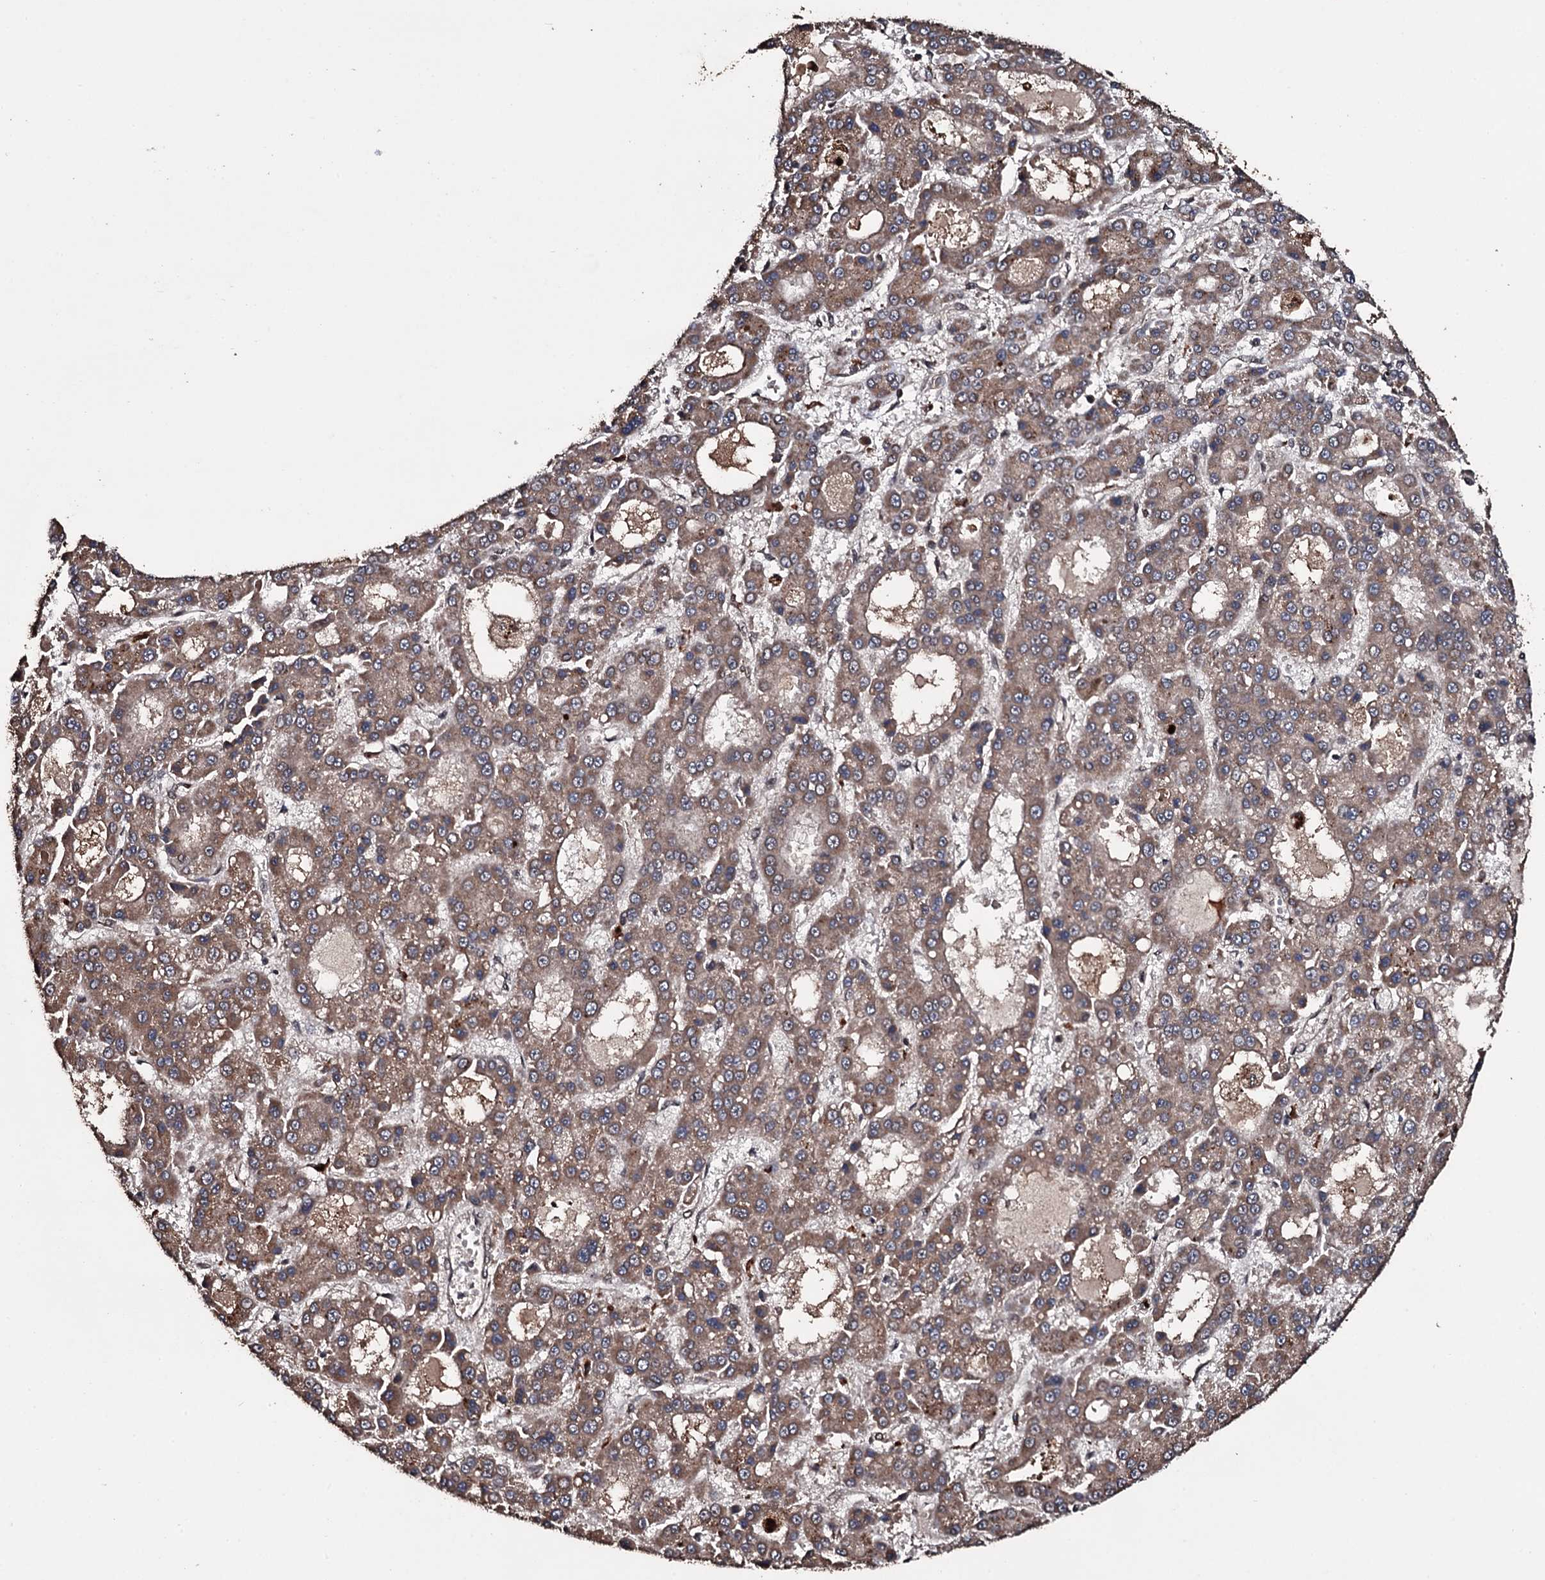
{"staining": {"intensity": "moderate", "quantity": ">75%", "location": "cytoplasmic/membranous"}, "tissue": "liver cancer", "cell_type": "Tumor cells", "image_type": "cancer", "snomed": [{"axis": "morphology", "description": "Carcinoma, Hepatocellular, NOS"}, {"axis": "topography", "description": "Liver"}], "caption": "The photomicrograph demonstrates immunohistochemical staining of liver hepatocellular carcinoma. There is moderate cytoplasmic/membranous expression is identified in approximately >75% of tumor cells. (IHC, brightfield microscopy, high magnification).", "gene": "MRPS31", "patient": {"sex": "male", "age": 70}}